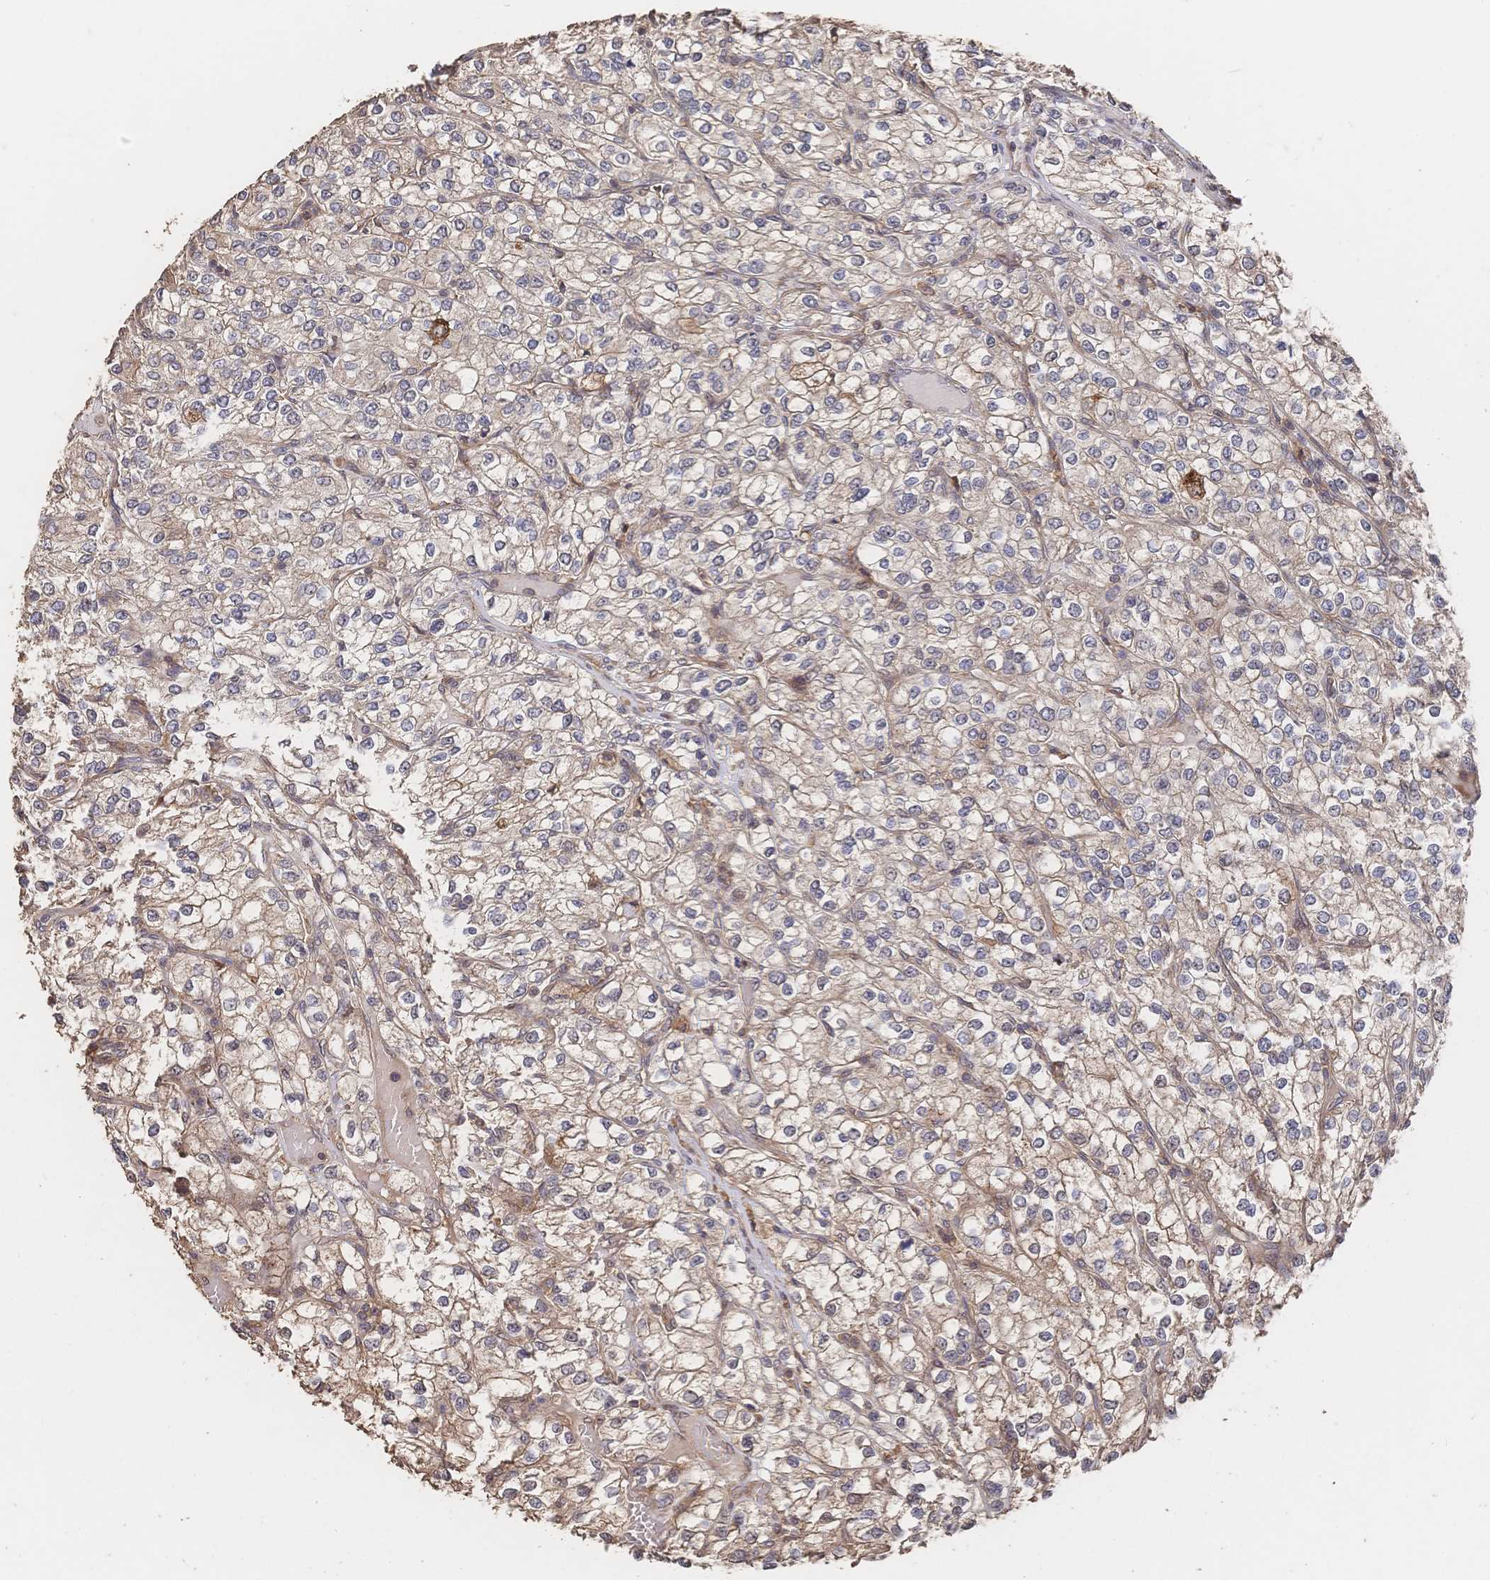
{"staining": {"intensity": "weak", "quantity": "25%-75%", "location": "cytoplasmic/membranous"}, "tissue": "renal cancer", "cell_type": "Tumor cells", "image_type": "cancer", "snomed": [{"axis": "morphology", "description": "Adenocarcinoma, NOS"}, {"axis": "topography", "description": "Kidney"}], "caption": "Adenocarcinoma (renal) was stained to show a protein in brown. There is low levels of weak cytoplasmic/membranous positivity in approximately 25%-75% of tumor cells.", "gene": "DNAJA4", "patient": {"sex": "male", "age": 80}}